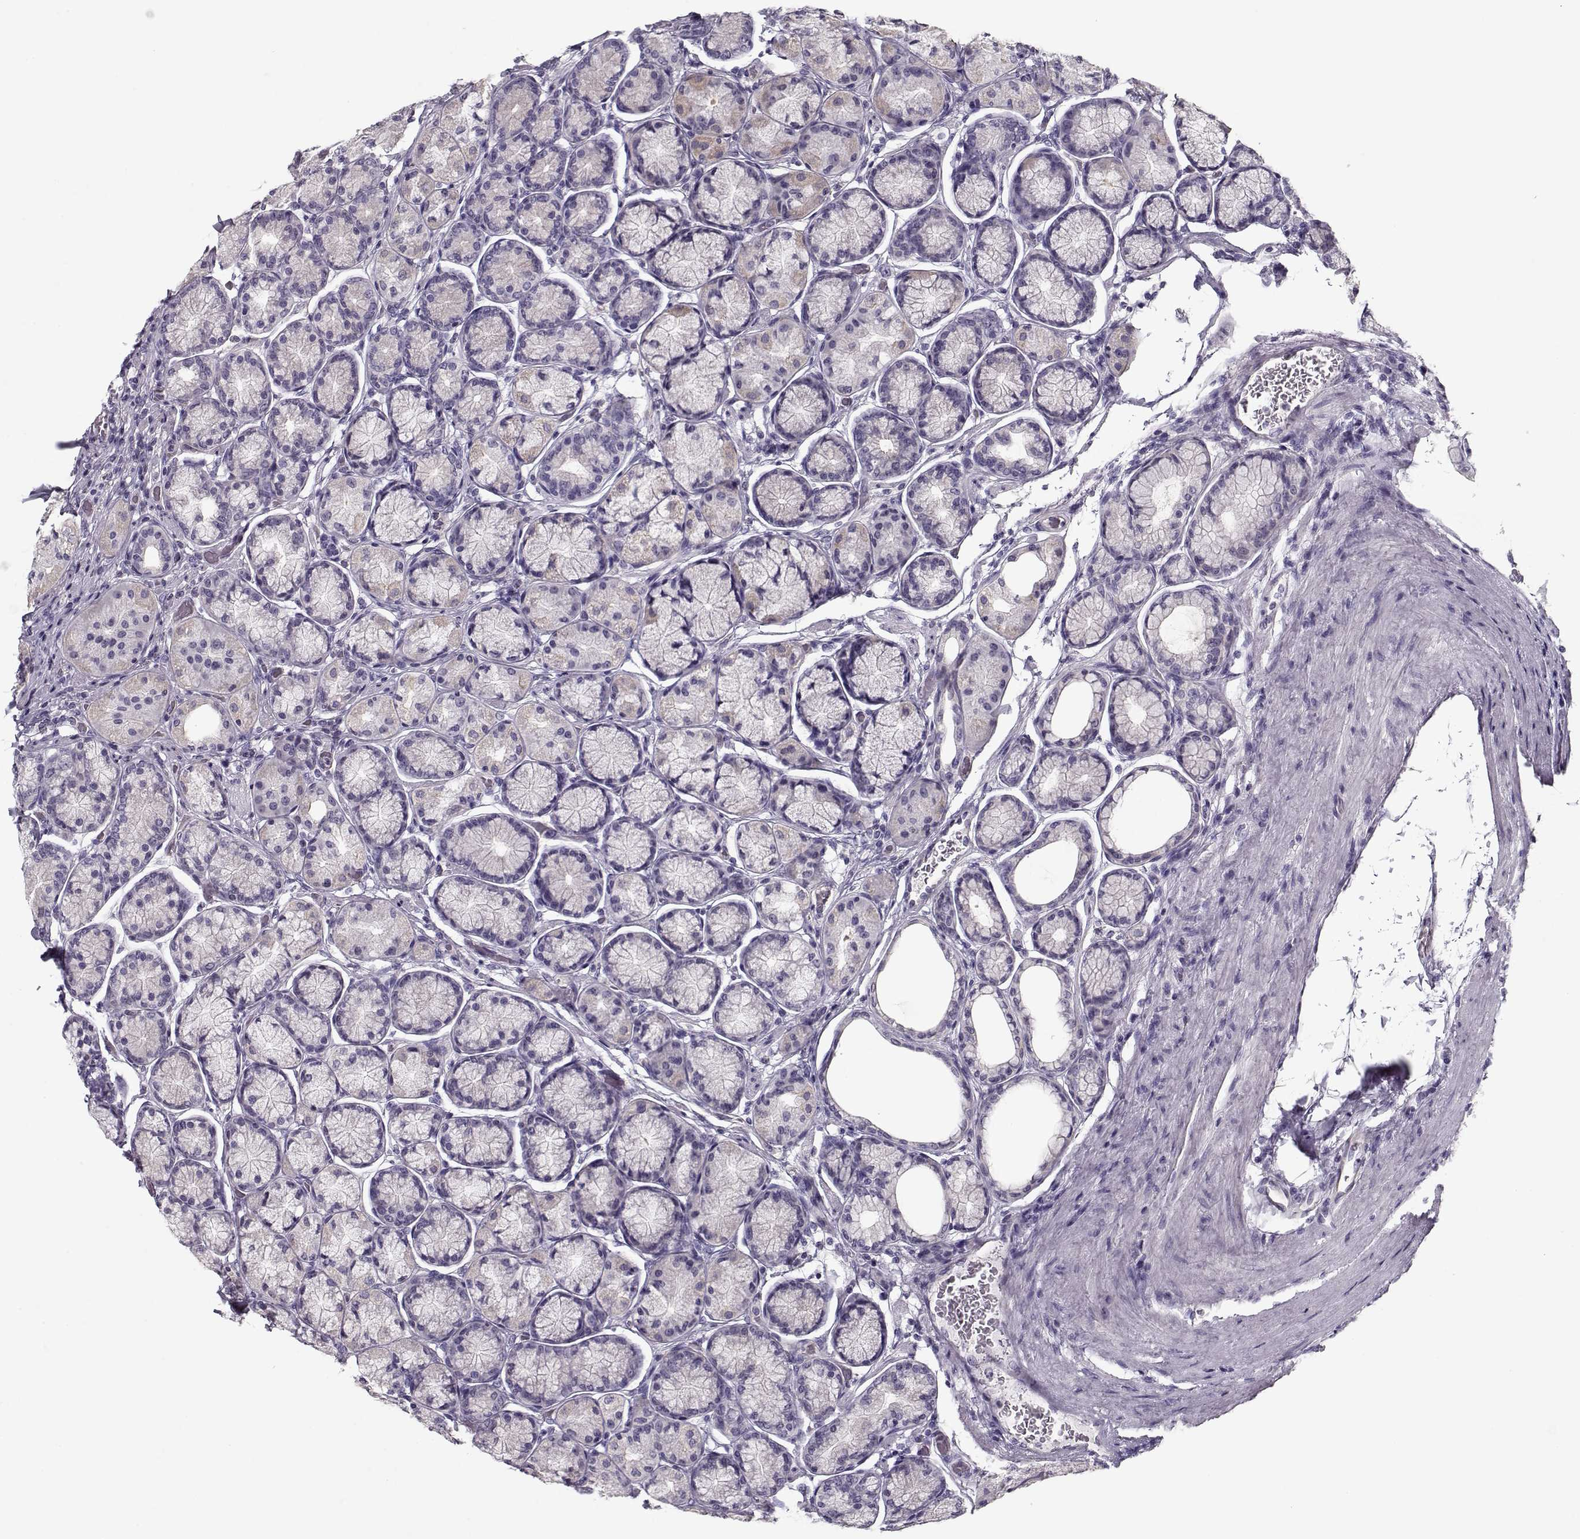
{"staining": {"intensity": "negative", "quantity": "none", "location": "none"}, "tissue": "stomach", "cell_type": "Glandular cells", "image_type": "normal", "snomed": [{"axis": "morphology", "description": "Normal tissue, NOS"}, {"axis": "morphology", "description": "Adenocarcinoma, NOS"}, {"axis": "morphology", "description": "Adenocarcinoma, High grade"}, {"axis": "topography", "description": "Stomach, upper"}, {"axis": "topography", "description": "Stomach"}], "caption": "Normal stomach was stained to show a protein in brown. There is no significant expression in glandular cells. Nuclei are stained in blue.", "gene": "CCDC136", "patient": {"sex": "female", "age": 65}}